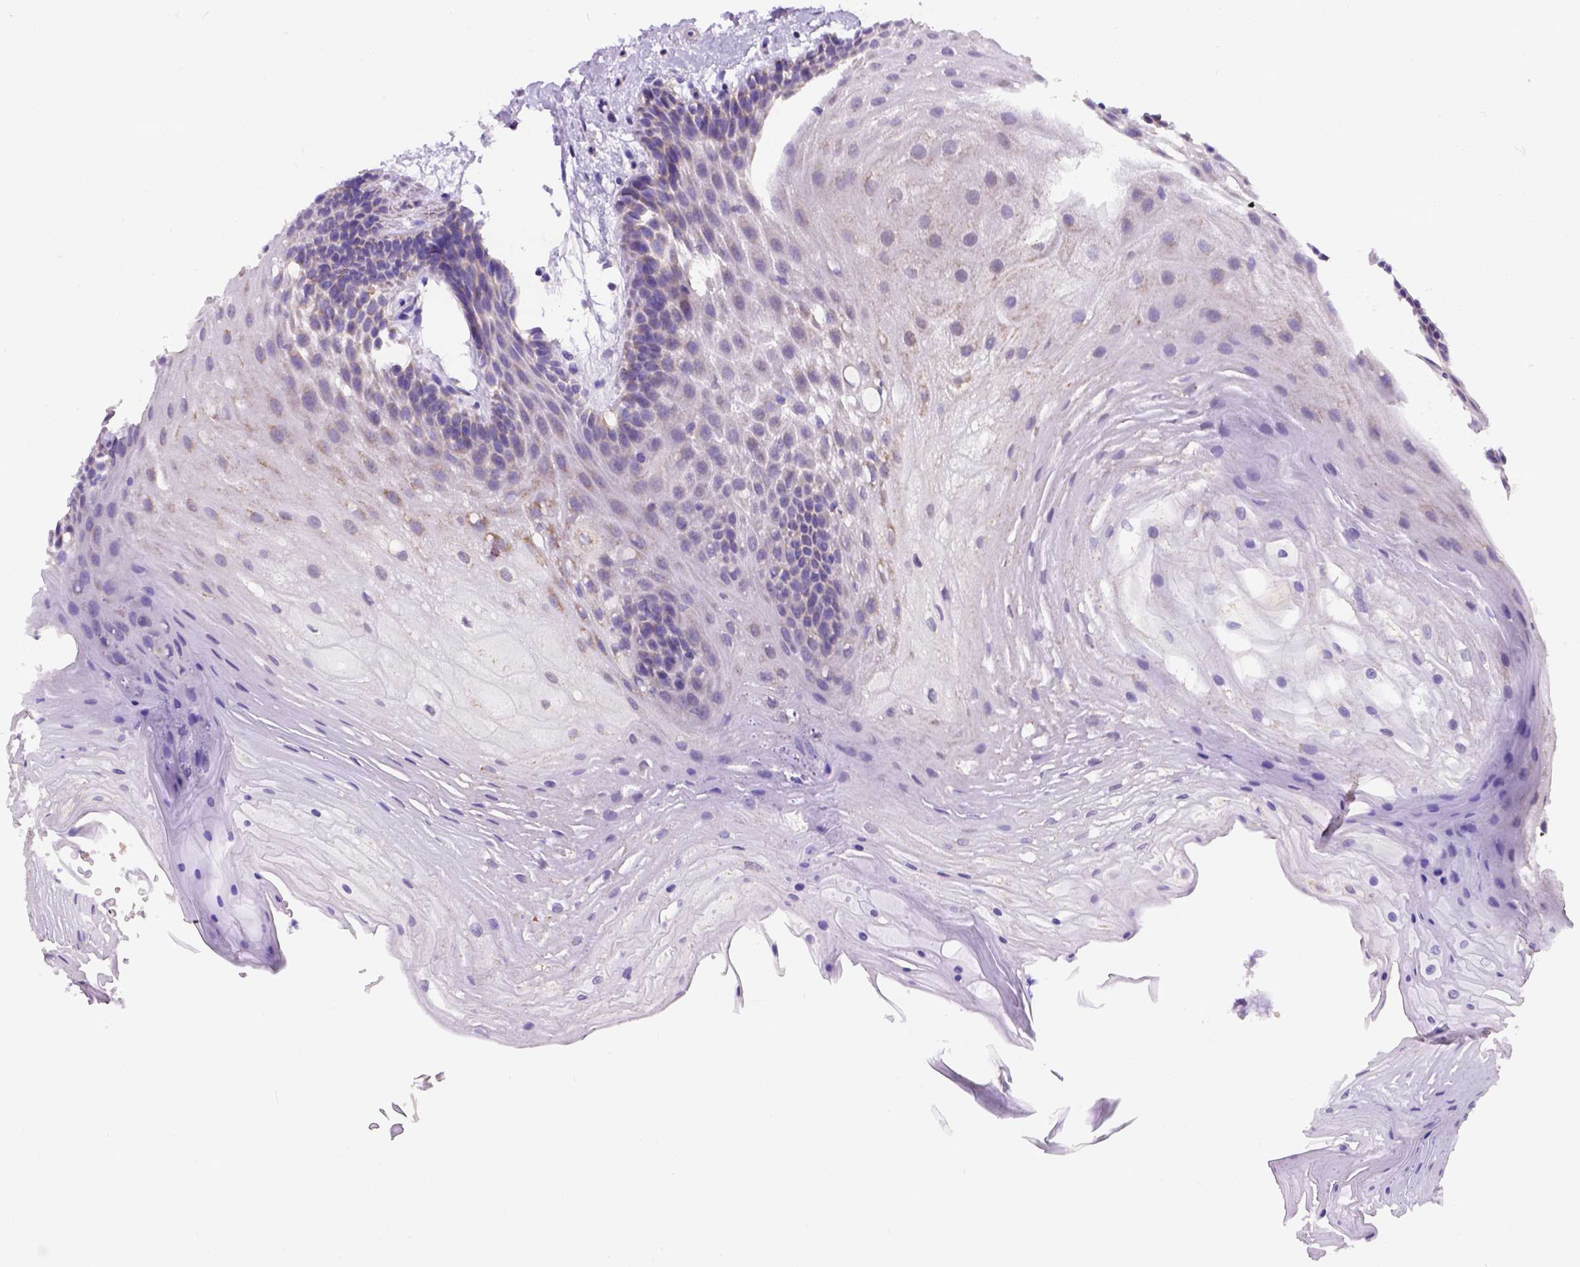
{"staining": {"intensity": "negative", "quantity": "none", "location": "none"}, "tissue": "oral mucosa", "cell_type": "Squamous epithelial cells", "image_type": "normal", "snomed": [{"axis": "morphology", "description": "Normal tissue, NOS"}, {"axis": "morphology", "description": "Squamous cell carcinoma, NOS"}, {"axis": "topography", "description": "Oral tissue"}, {"axis": "topography", "description": "Tounge, NOS"}, {"axis": "topography", "description": "Head-Neck"}], "caption": "Protein analysis of unremarkable oral mucosa displays no significant positivity in squamous epithelial cells.", "gene": "L2HGDH", "patient": {"sex": "male", "age": 62}}